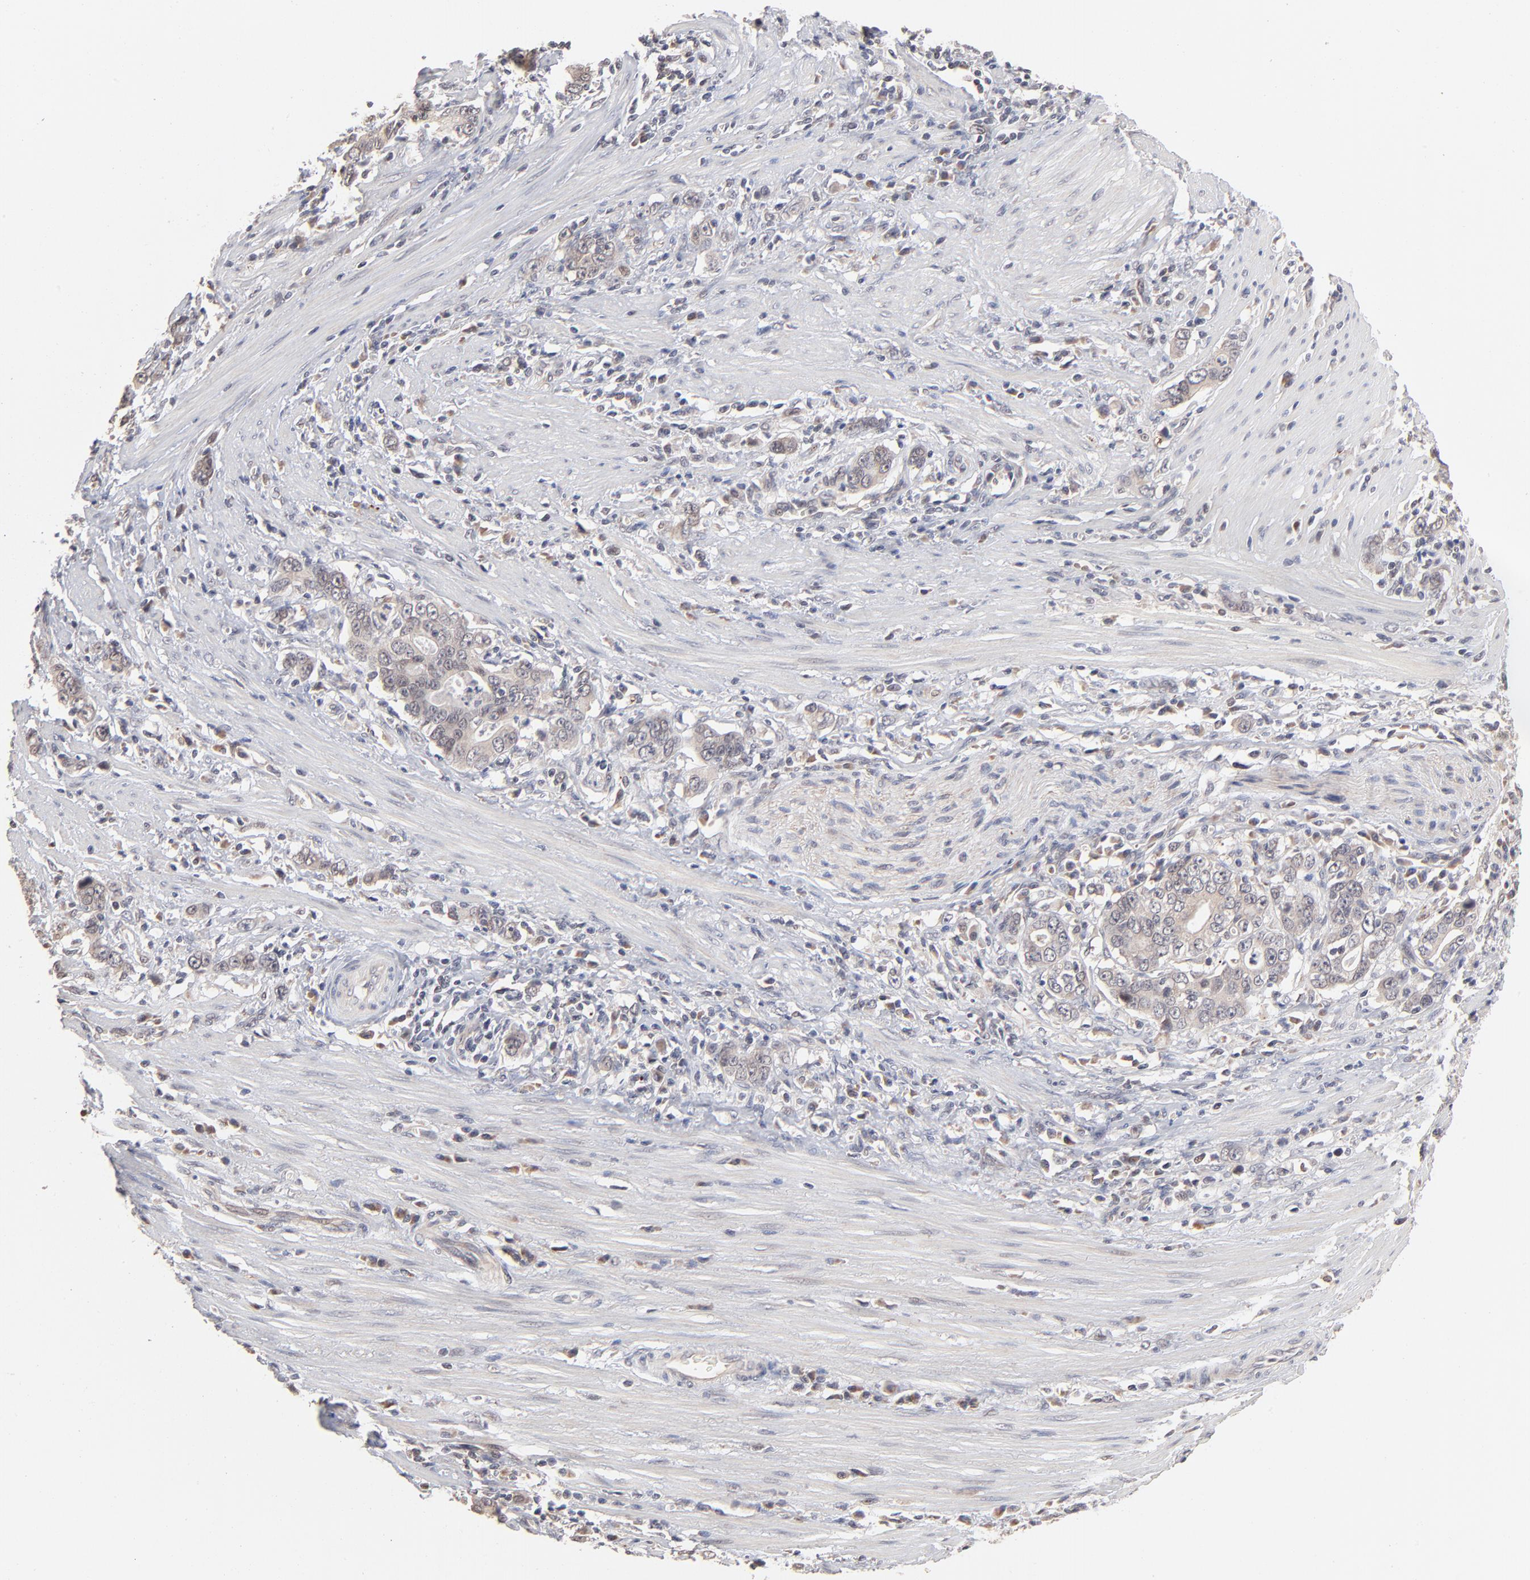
{"staining": {"intensity": "weak", "quantity": "<25%", "location": "cytoplasmic/membranous"}, "tissue": "stomach cancer", "cell_type": "Tumor cells", "image_type": "cancer", "snomed": [{"axis": "morphology", "description": "Adenocarcinoma, NOS"}, {"axis": "topography", "description": "Stomach, lower"}], "caption": "This is a image of immunohistochemistry (IHC) staining of stomach cancer, which shows no positivity in tumor cells.", "gene": "MSL2", "patient": {"sex": "female", "age": 72}}